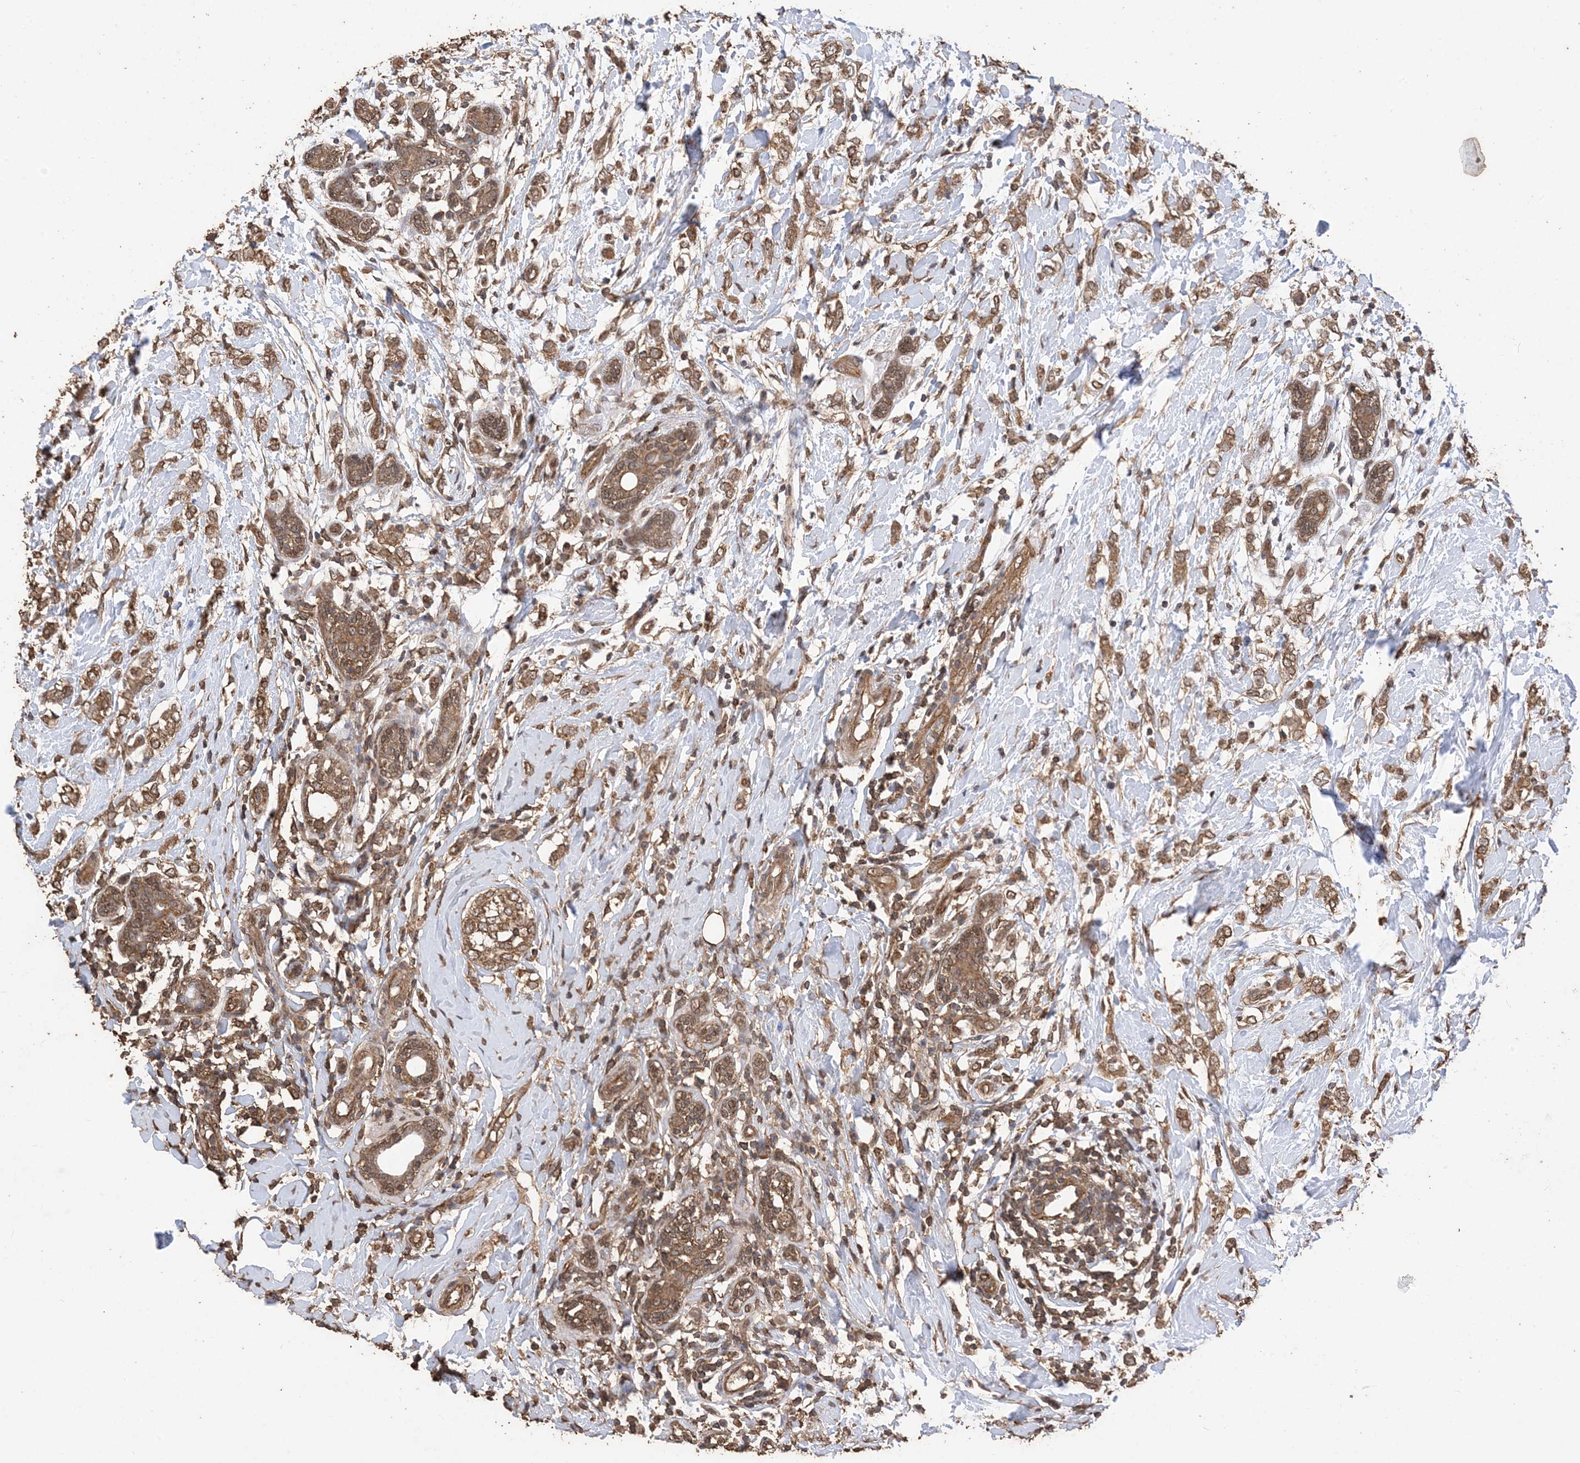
{"staining": {"intensity": "moderate", "quantity": ">75%", "location": "cytoplasmic/membranous"}, "tissue": "breast cancer", "cell_type": "Tumor cells", "image_type": "cancer", "snomed": [{"axis": "morphology", "description": "Normal tissue, NOS"}, {"axis": "morphology", "description": "Lobular carcinoma"}, {"axis": "topography", "description": "Breast"}], "caption": "A brown stain shows moderate cytoplasmic/membranous expression of a protein in human breast cancer tumor cells. The protein is stained brown, and the nuclei are stained in blue (DAB (3,3'-diaminobenzidine) IHC with brightfield microscopy, high magnification).", "gene": "ZKSCAN5", "patient": {"sex": "female", "age": 47}}